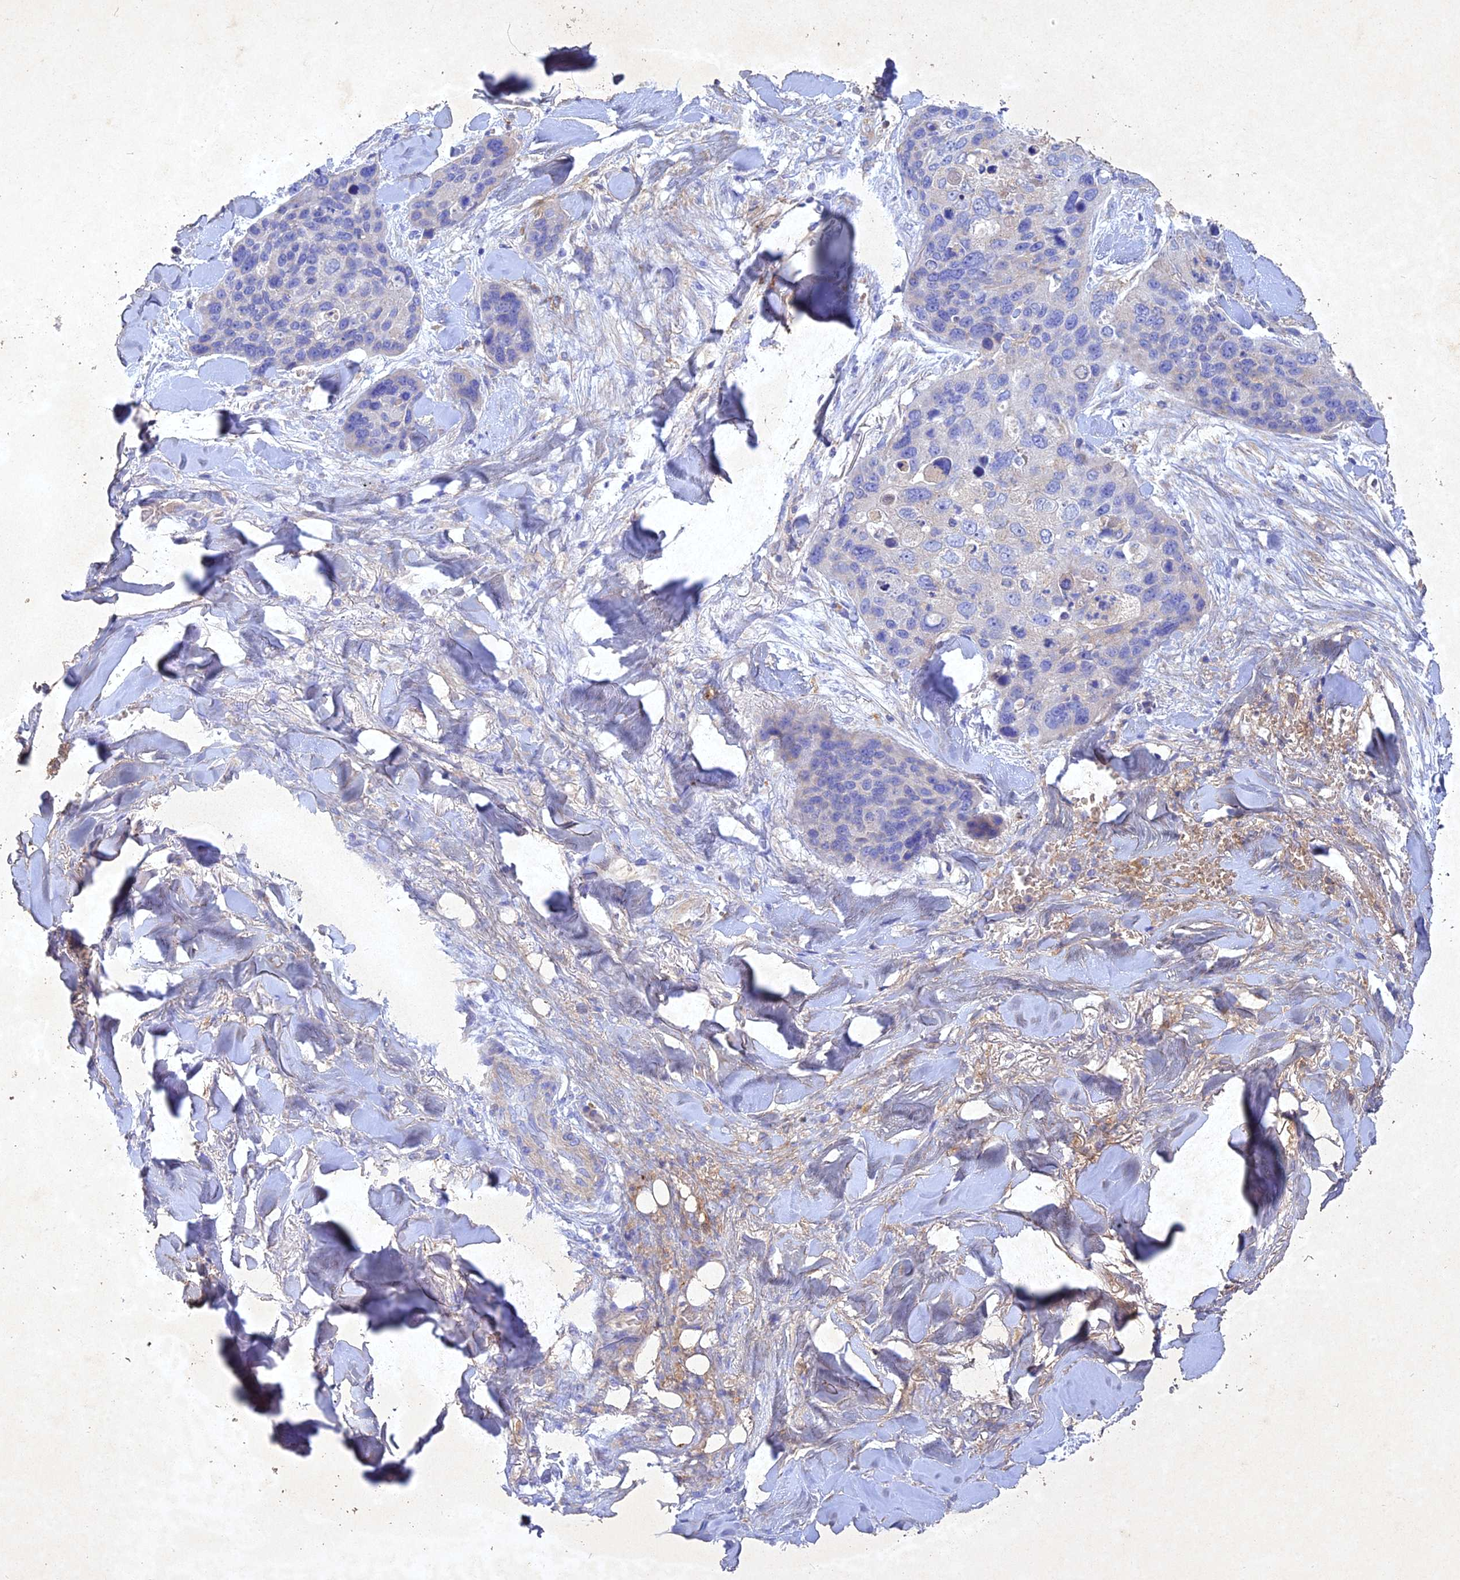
{"staining": {"intensity": "negative", "quantity": "none", "location": "none"}, "tissue": "skin cancer", "cell_type": "Tumor cells", "image_type": "cancer", "snomed": [{"axis": "morphology", "description": "Basal cell carcinoma"}, {"axis": "topography", "description": "Skin"}], "caption": "A photomicrograph of skin cancer stained for a protein reveals no brown staining in tumor cells.", "gene": "NDUFV1", "patient": {"sex": "female", "age": 74}}